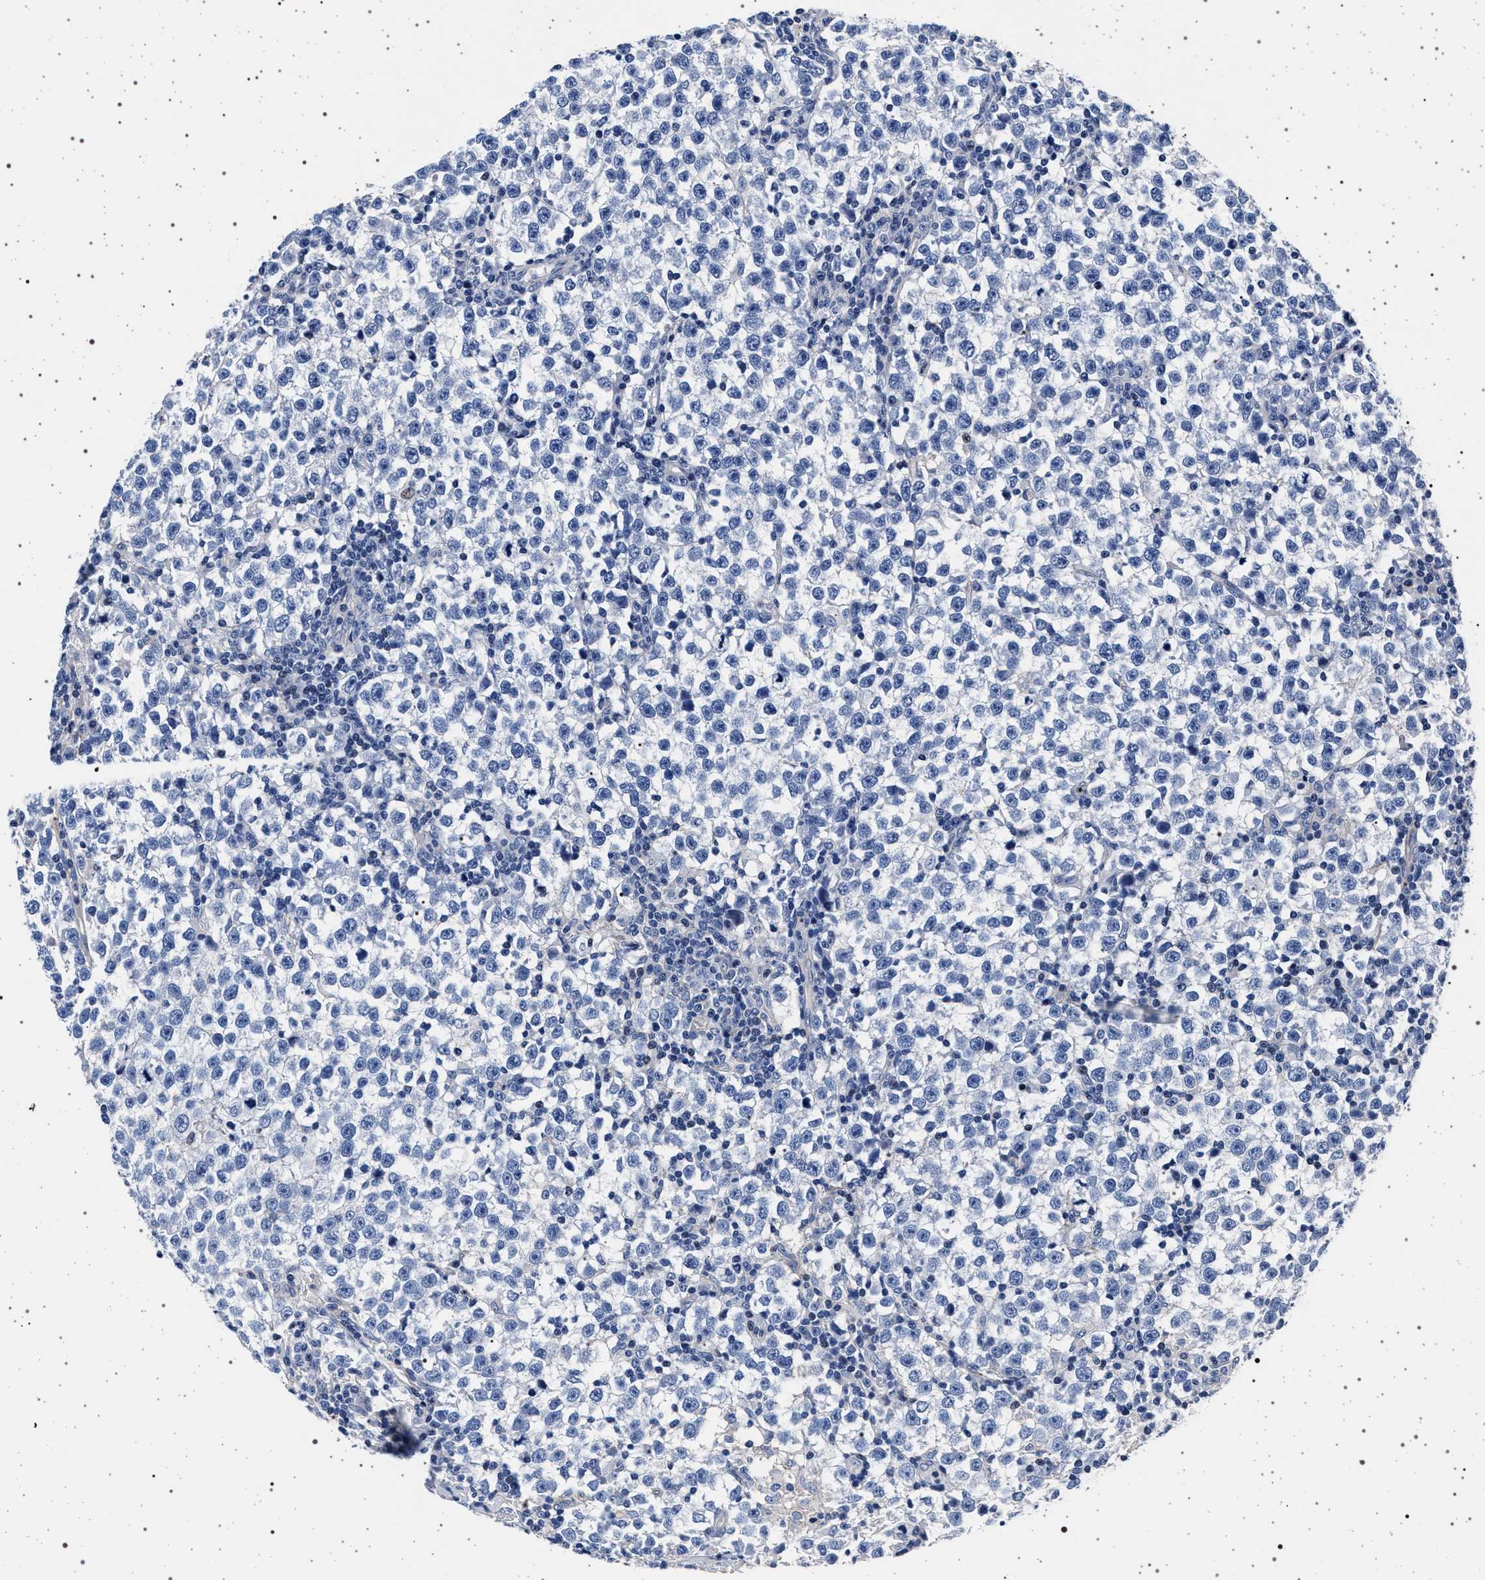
{"staining": {"intensity": "negative", "quantity": "none", "location": "none"}, "tissue": "testis cancer", "cell_type": "Tumor cells", "image_type": "cancer", "snomed": [{"axis": "morphology", "description": "Seminoma, NOS"}, {"axis": "topography", "description": "Testis"}], "caption": "High power microscopy micrograph of an immunohistochemistry photomicrograph of seminoma (testis), revealing no significant expression in tumor cells.", "gene": "SLC9A1", "patient": {"sex": "male", "age": 43}}